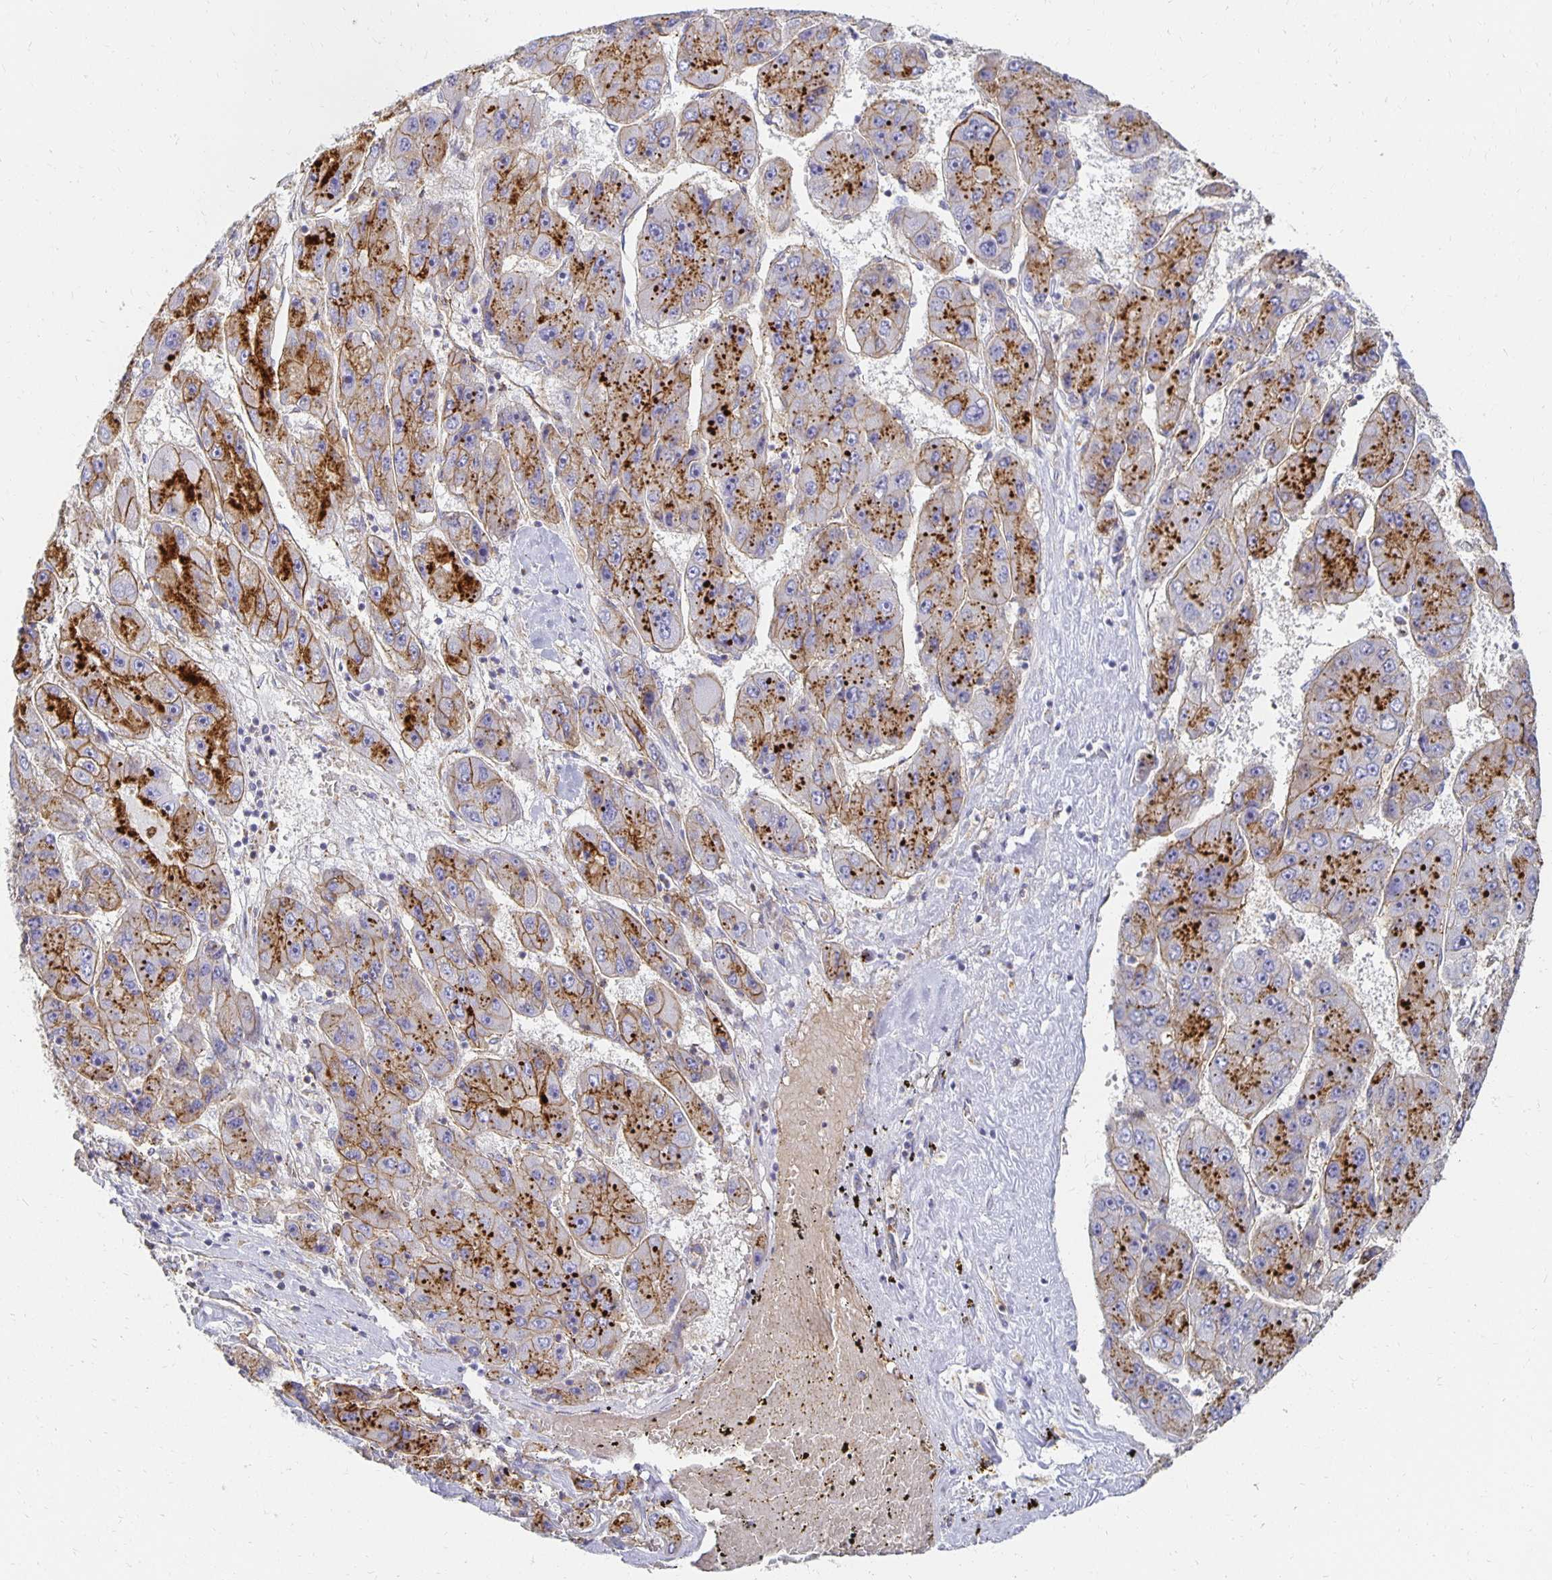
{"staining": {"intensity": "strong", "quantity": ">75%", "location": "cytoplasmic/membranous"}, "tissue": "liver cancer", "cell_type": "Tumor cells", "image_type": "cancer", "snomed": [{"axis": "morphology", "description": "Carcinoma, Hepatocellular, NOS"}, {"axis": "topography", "description": "Liver"}], "caption": "An IHC image of neoplastic tissue is shown. Protein staining in brown shows strong cytoplasmic/membranous positivity in liver hepatocellular carcinoma within tumor cells.", "gene": "TAAR1", "patient": {"sex": "female", "age": 61}}